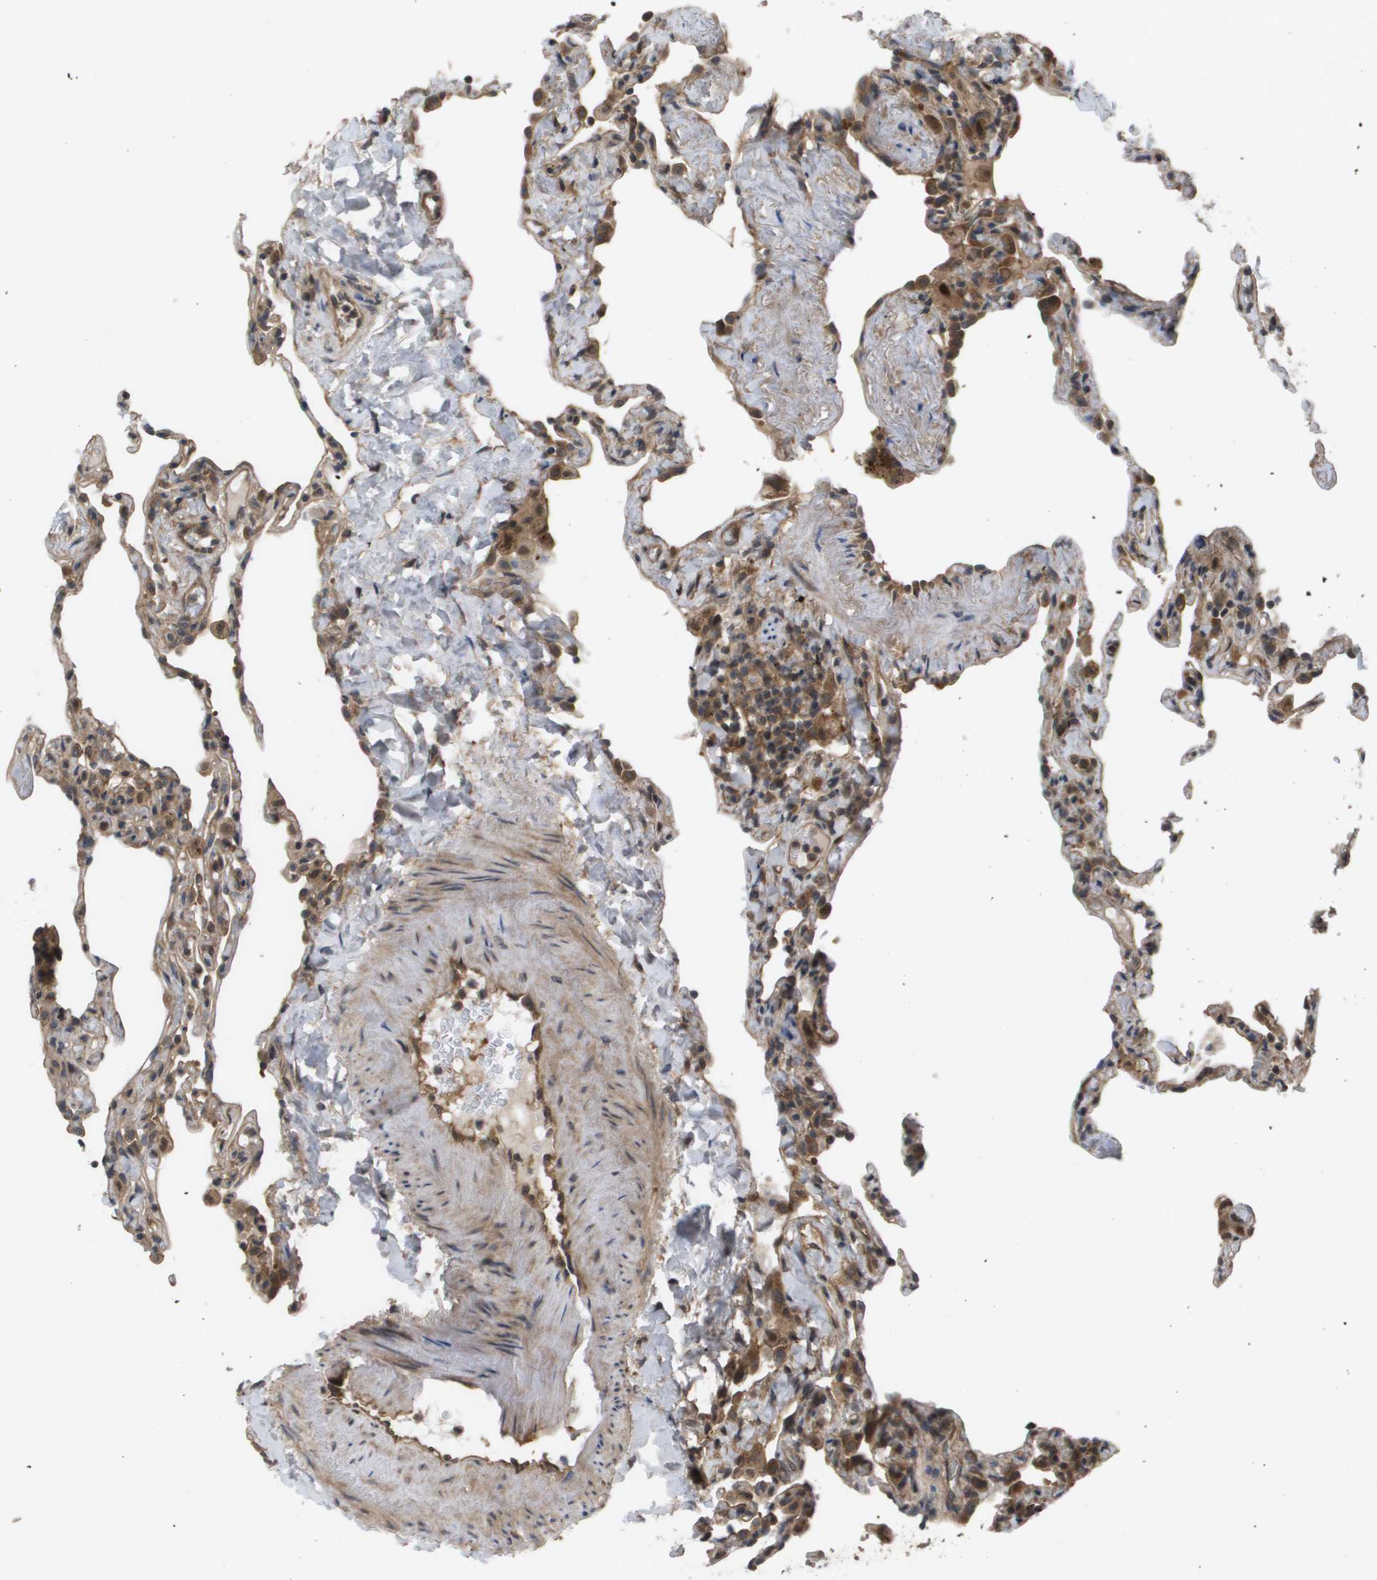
{"staining": {"intensity": "moderate", "quantity": "25%-75%", "location": "cytoplasmic/membranous"}, "tissue": "lung", "cell_type": "Alveolar cells", "image_type": "normal", "snomed": [{"axis": "morphology", "description": "Normal tissue, NOS"}, {"axis": "topography", "description": "Lung"}], "caption": "This is a micrograph of immunohistochemistry (IHC) staining of benign lung, which shows moderate expression in the cytoplasmic/membranous of alveolar cells.", "gene": "CTPS2", "patient": {"sex": "male", "age": 59}}